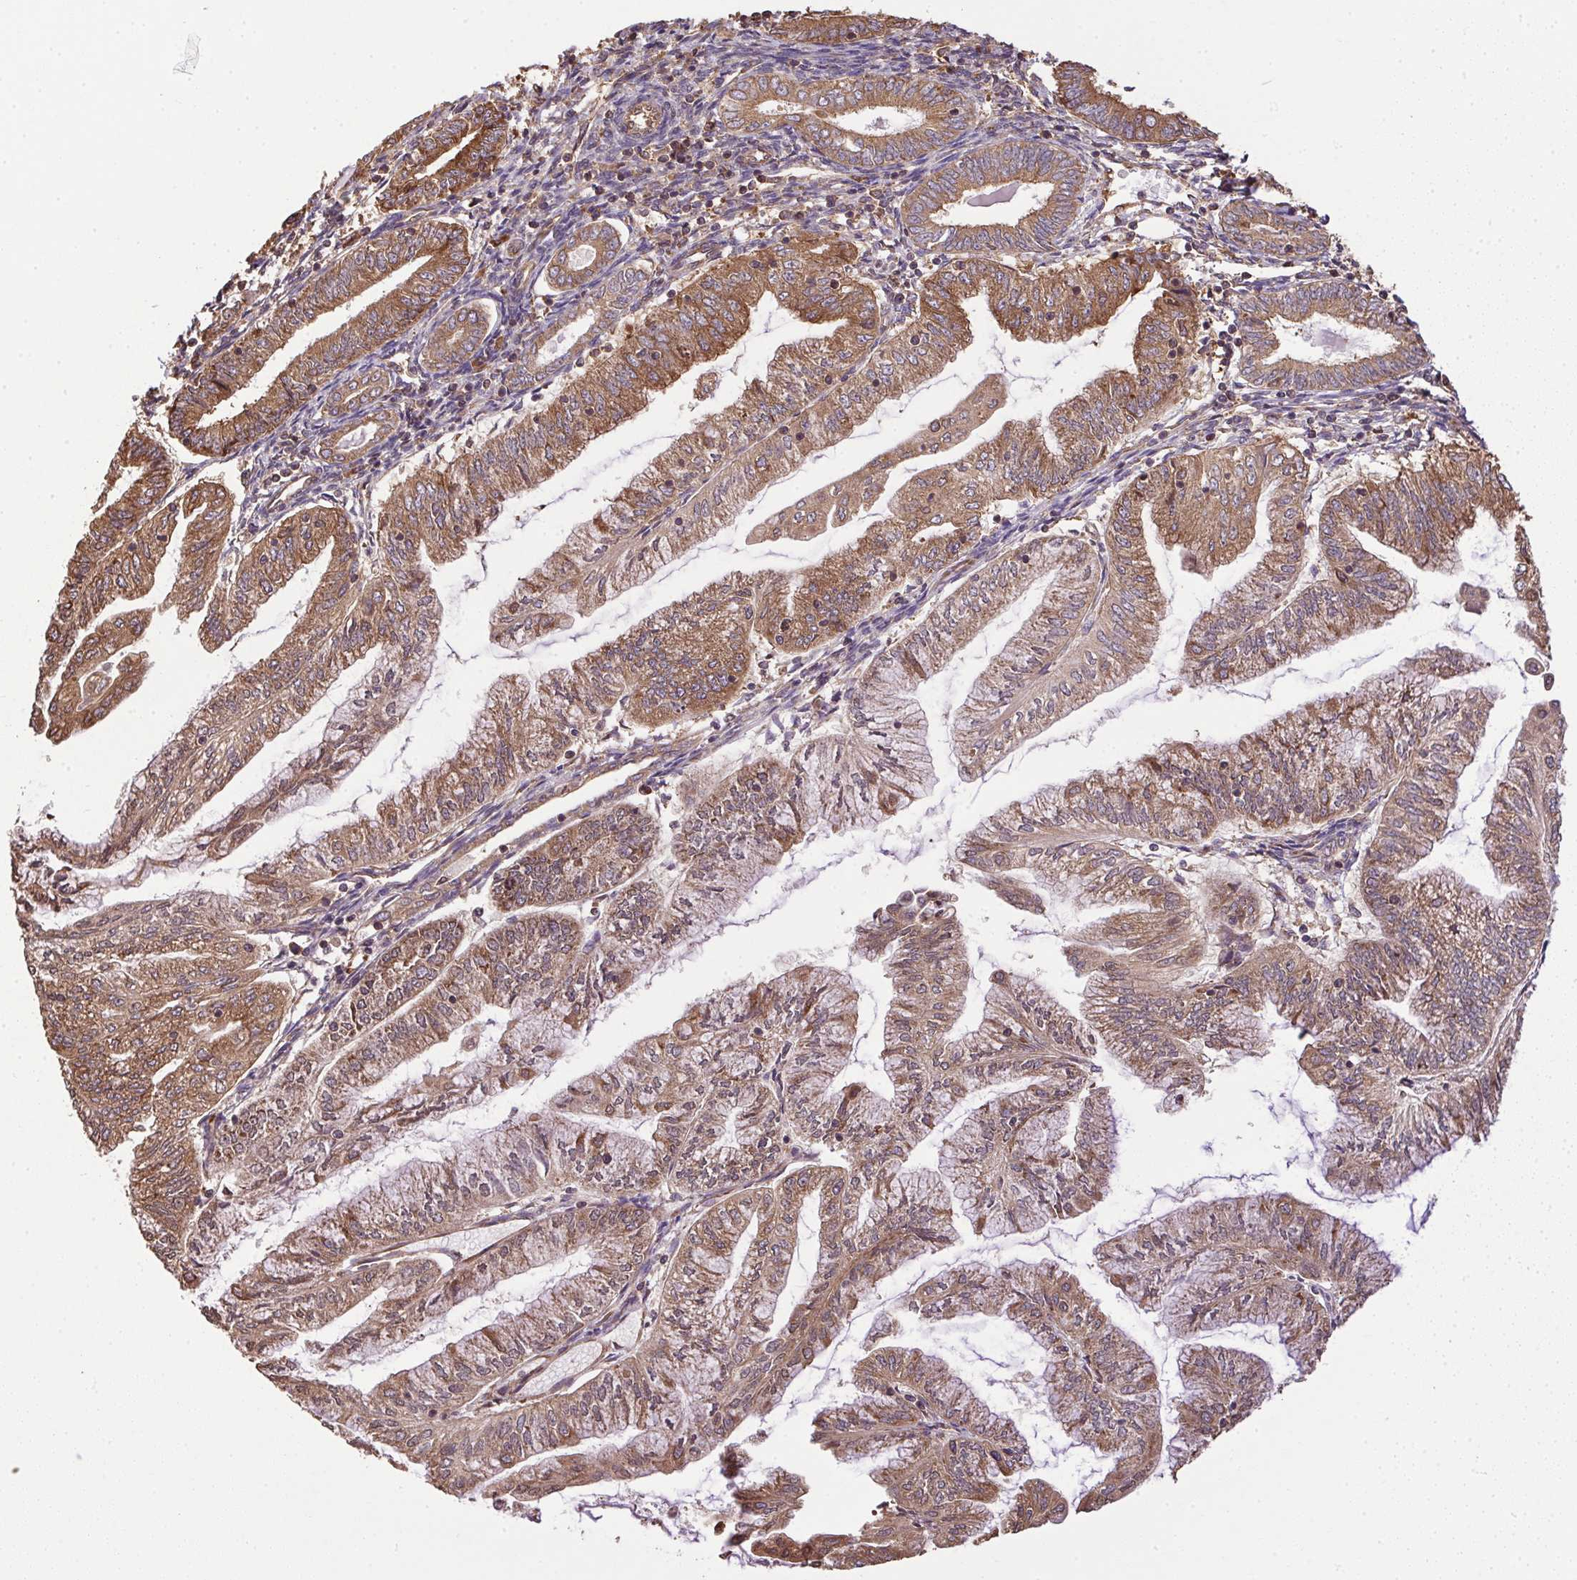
{"staining": {"intensity": "moderate", "quantity": ">75%", "location": "cytoplasmic/membranous"}, "tissue": "endometrial cancer", "cell_type": "Tumor cells", "image_type": "cancer", "snomed": [{"axis": "morphology", "description": "Adenocarcinoma, NOS"}, {"axis": "topography", "description": "Endometrium"}], "caption": "Immunohistochemical staining of human endometrial cancer reveals moderate cytoplasmic/membranous protein expression in about >75% of tumor cells. (brown staining indicates protein expression, while blue staining denotes nuclei).", "gene": "EIF2S1", "patient": {"sex": "female", "age": 55}}